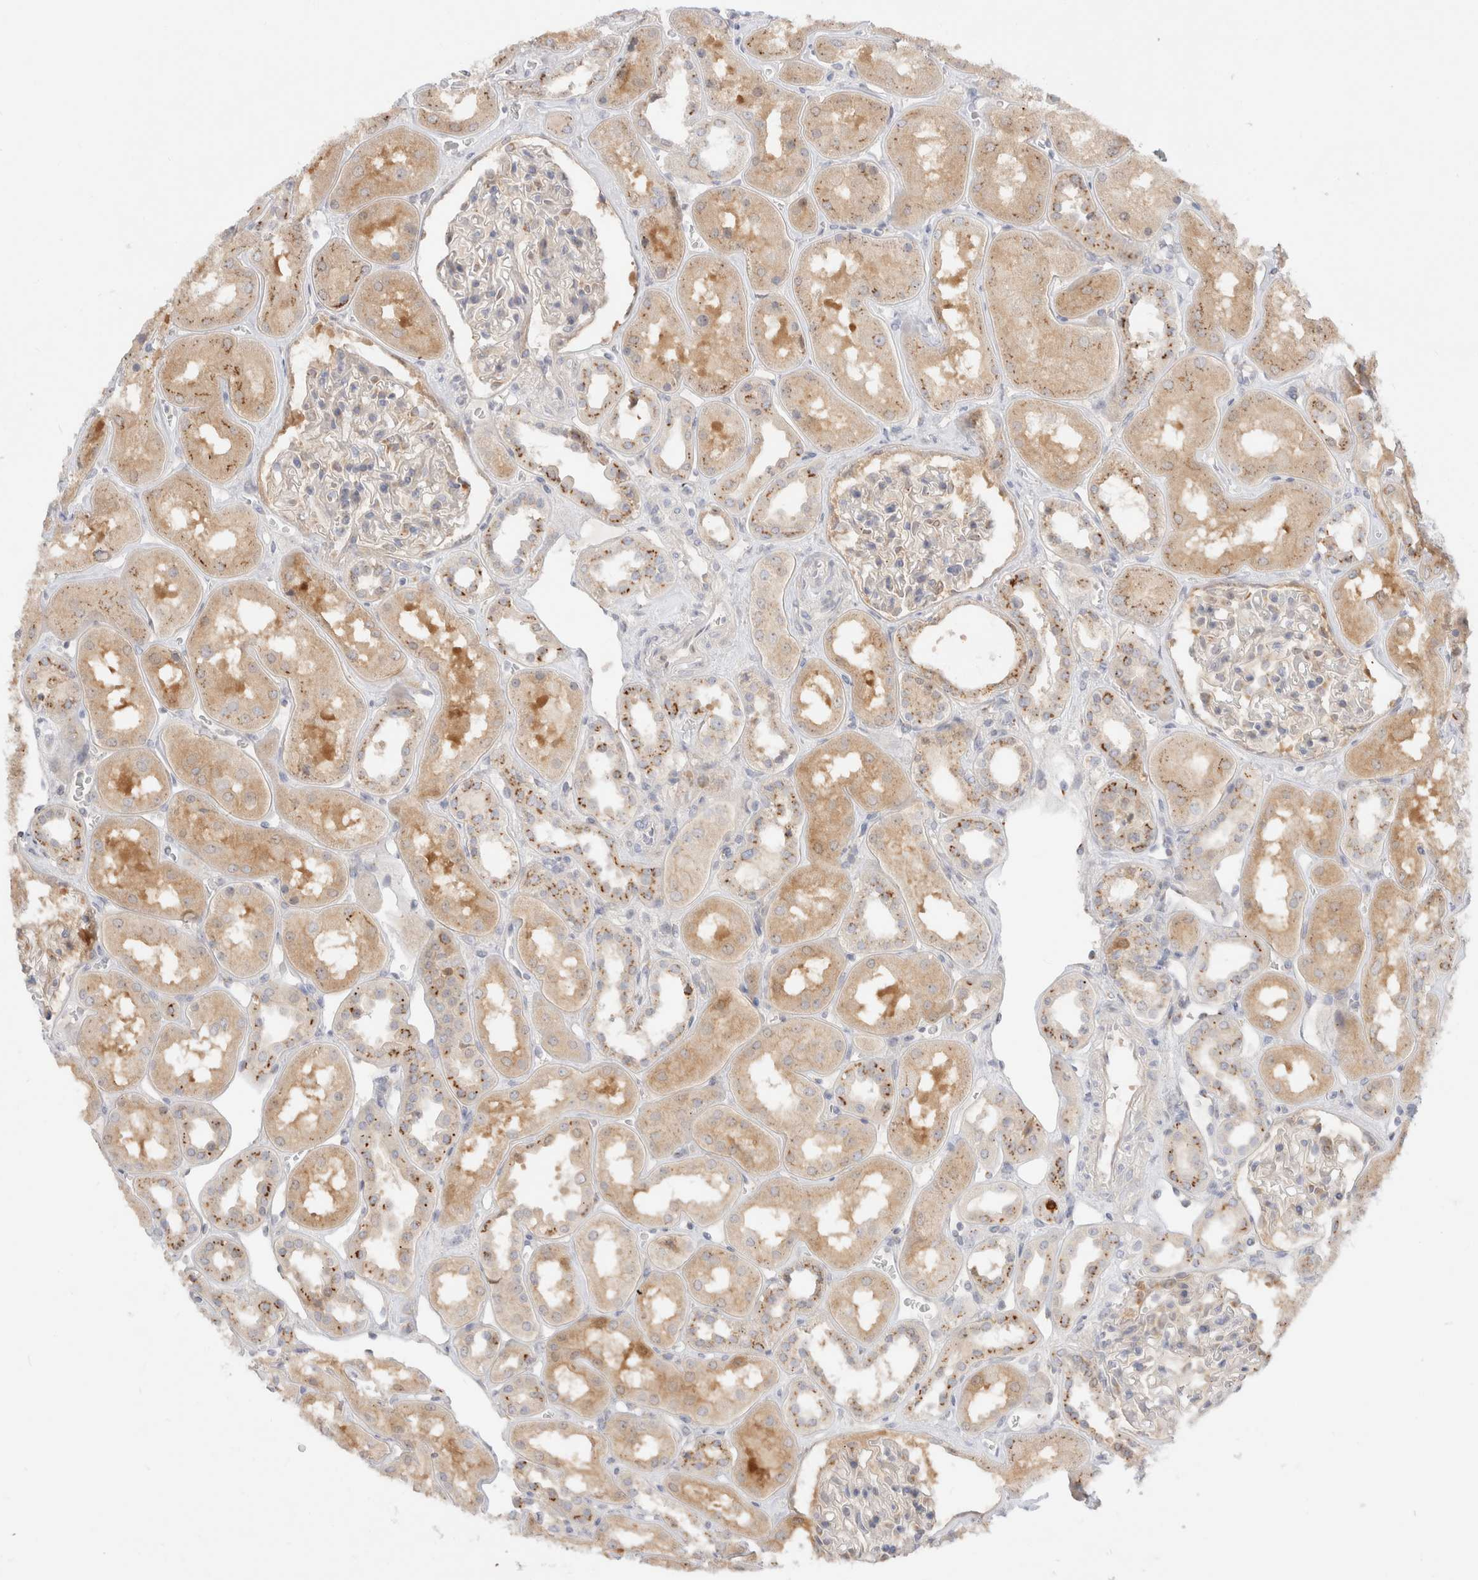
{"staining": {"intensity": "moderate", "quantity": "<25%", "location": "cytoplasmic/membranous"}, "tissue": "kidney", "cell_type": "Cells in glomeruli", "image_type": "normal", "snomed": [{"axis": "morphology", "description": "Normal tissue, NOS"}, {"axis": "topography", "description": "Kidney"}], "caption": "Immunohistochemical staining of normal kidney exhibits low levels of moderate cytoplasmic/membranous staining in approximately <25% of cells in glomeruli.", "gene": "EFCAB13", "patient": {"sex": "male", "age": 70}}